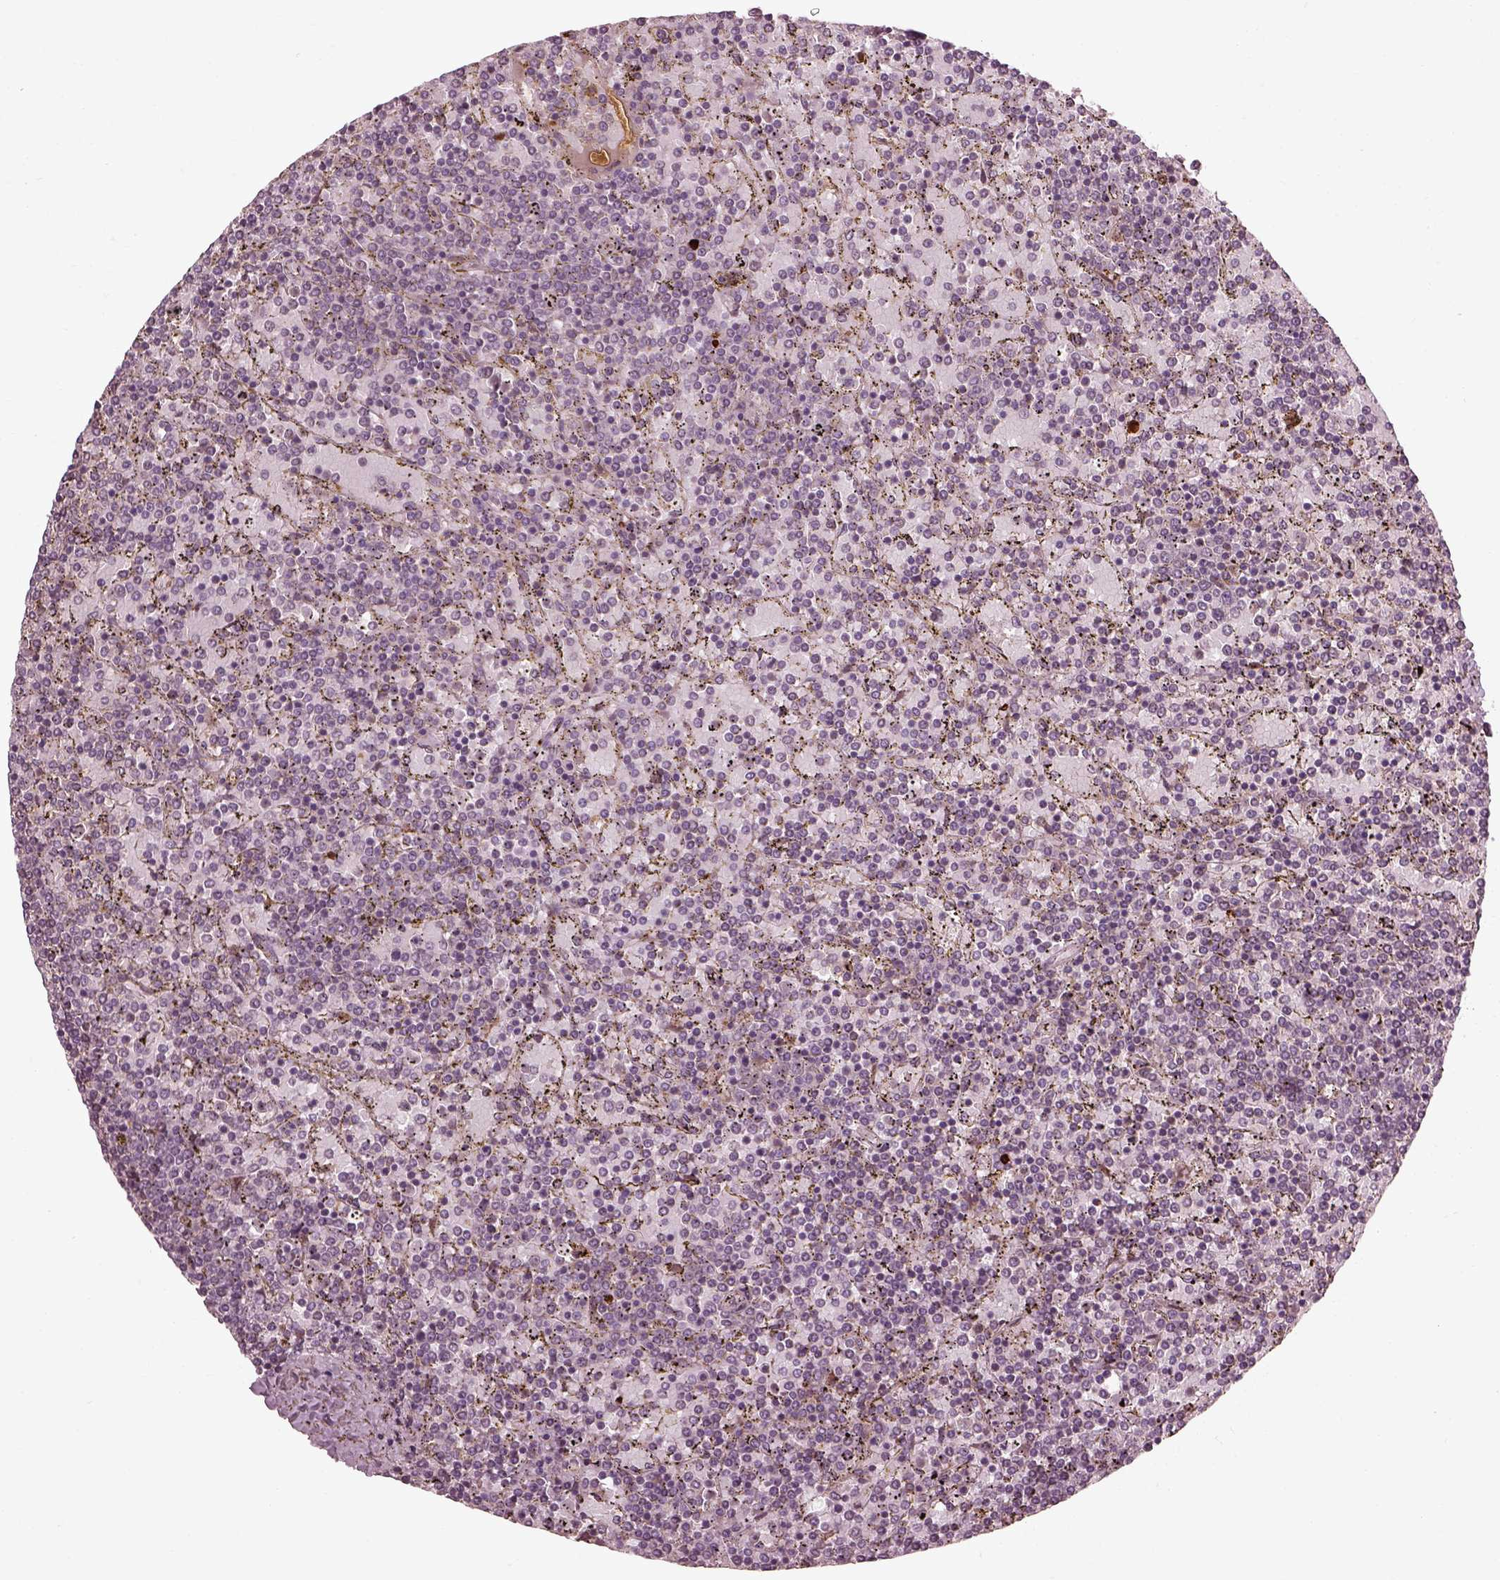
{"staining": {"intensity": "negative", "quantity": "none", "location": "none"}, "tissue": "lymphoma", "cell_type": "Tumor cells", "image_type": "cancer", "snomed": [{"axis": "morphology", "description": "Malignant lymphoma, non-Hodgkin's type, Low grade"}, {"axis": "topography", "description": "Spleen"}], "caption": "Micrograph shows no significant protein positivity in tumor cells of low-grade malignant lymphoma, non-Hodgkin's type.", "gene": "EFEMP1", "patient": {"sex": "female", "age": 77}}